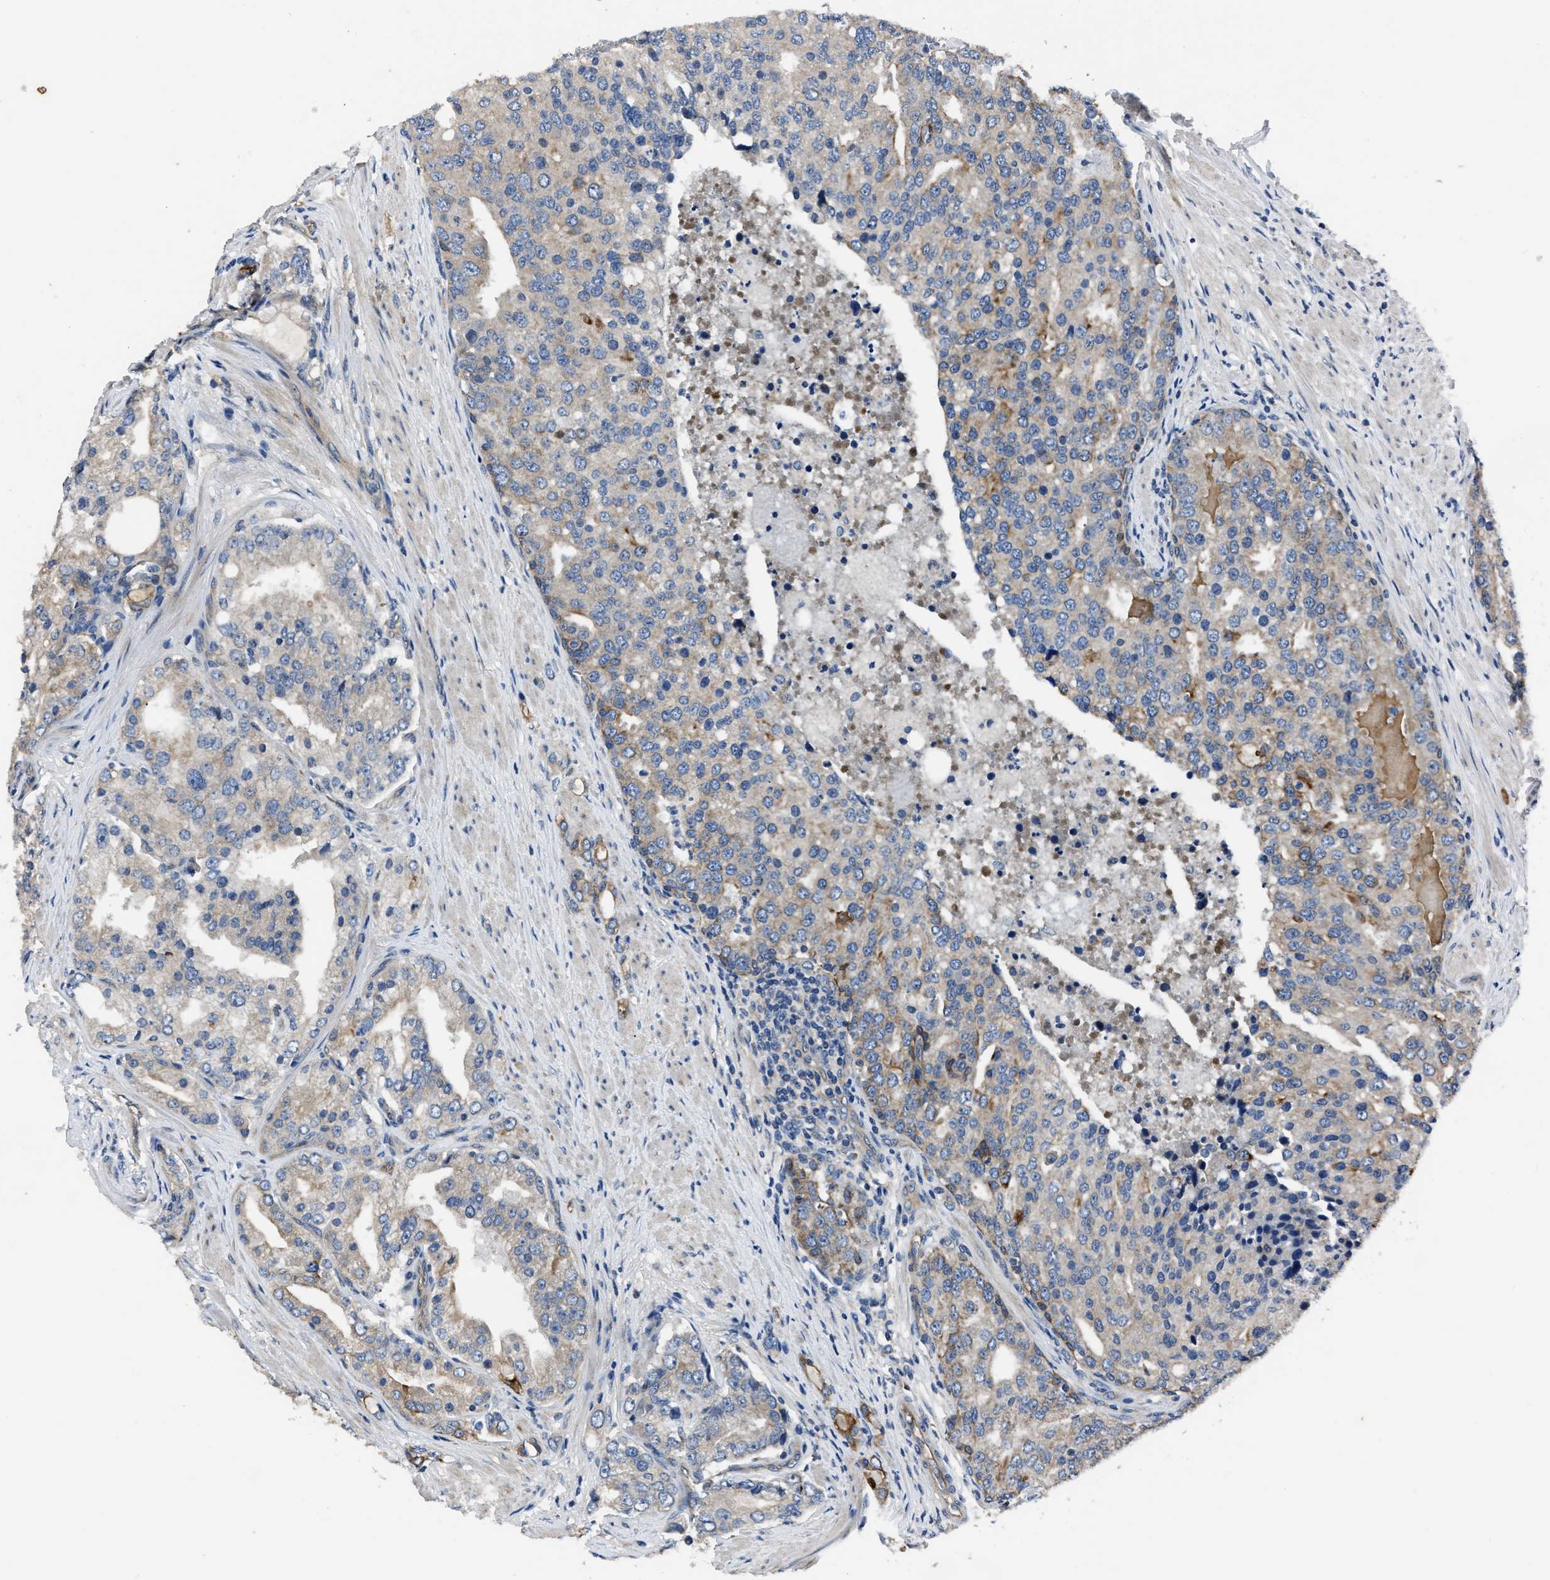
{"staining": {"intensity": "weak", "quantity": "<25%", "location": "cytoplasmic/membranous"}, "tissue": "prostate cancer", "cell_type": "Tumor cells", "image_type": "cancer", "snomed": [{"axis": "morphology", "description": "Adenocarcinoma, High grade"}, {"axis": "topography", "description": "Prostate"}], "caption": "The image displays no significant expression in tumor cells of prostate cancer (adenocarcinoma (high-grade)).", "gene": "ERC1", "patient": {"sex": "male", "age": 50}}